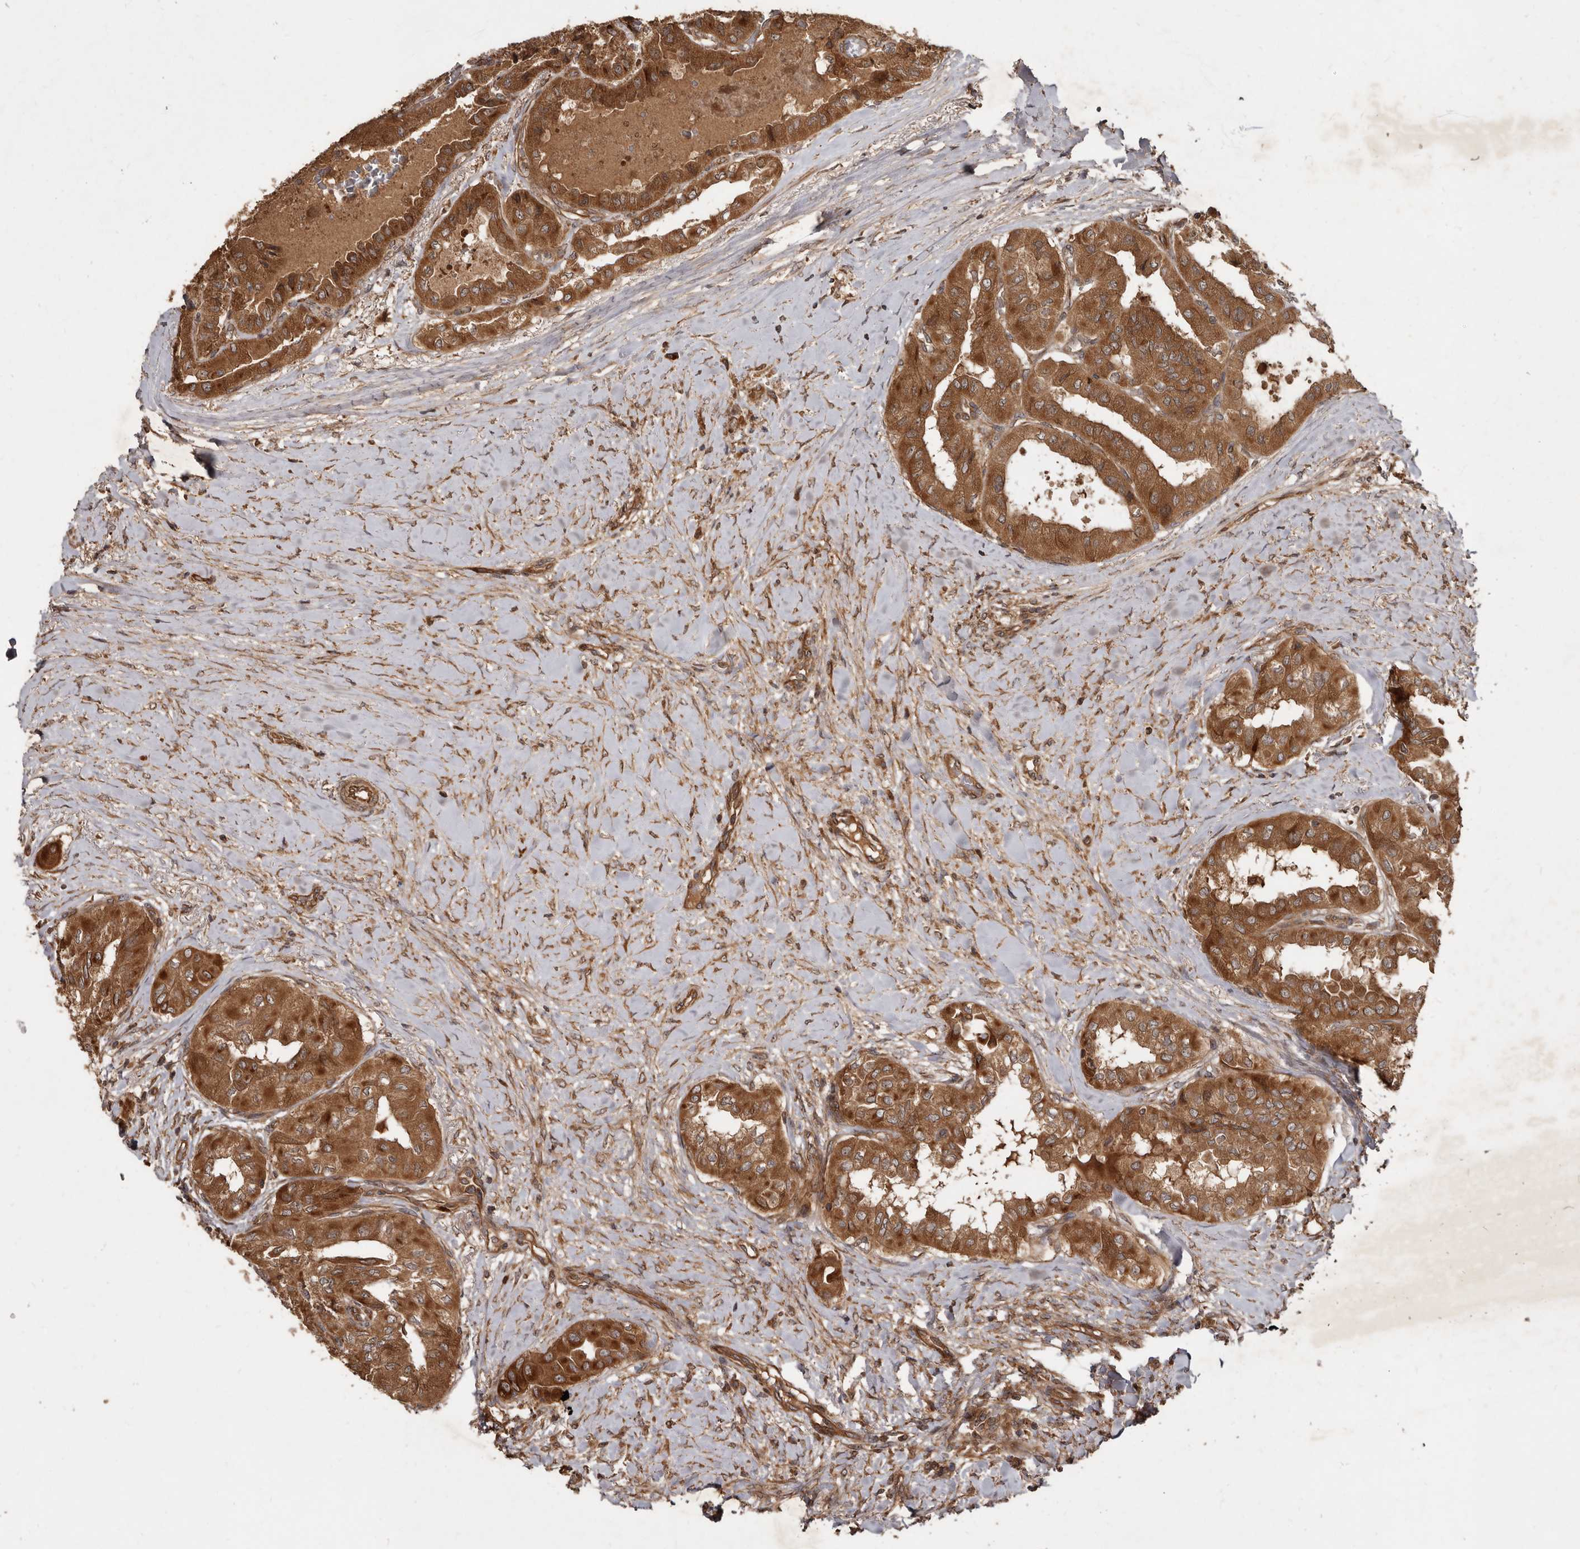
{"staining": {"intensity": "moderate", "quantity": ">75%", "location": "cytoplasmic/membranous"}, "tissue": "thyroid cancer", "cell_type": "Tumor cells", "image_type": "cancer", "snomed": [{"axis": "morphology", "description": "Papillary adenocarcinoma, NOS"}, {"axis": "topography", "description": "Thyroid gland"}], "caption": "IHC staining of papillary adenocarcinoma (thyroid), which displays medium levels of moderate cytoplasmic/membranous expression in about >75% of tumor cells indicating moderate cytoplasmic/membranous protein staining. The staining was performed using DAB (3,3'-diaminobenzidine) (brown) for protein detection and nuclei were counterstained in hematoxylin (blue).", "gene": "STK36", "patient": {"sex": "female", "age": 59}}